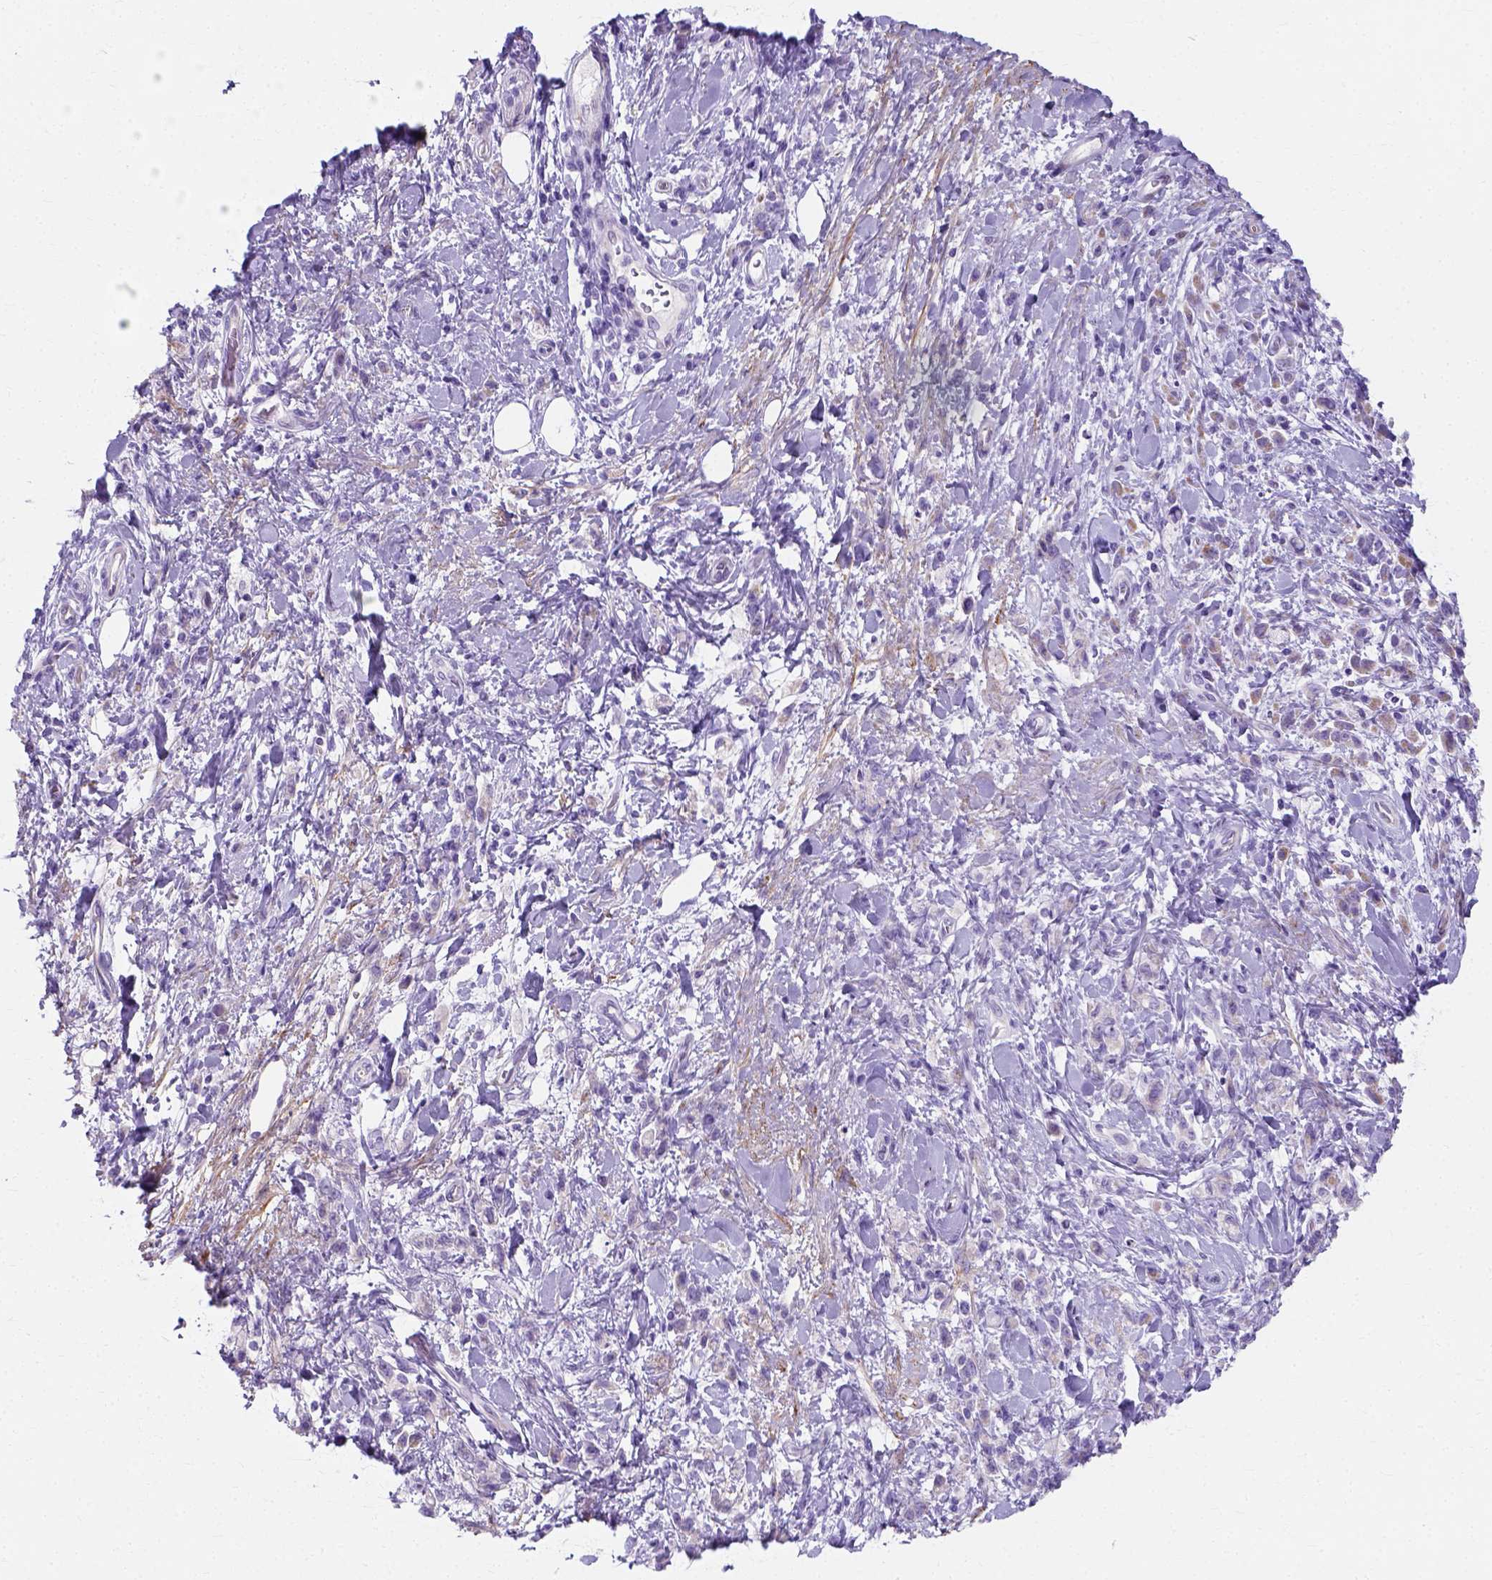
{"staining": {"intensity": "negative", "quantity": "none", "location": "none"}, "tissue": "stomach cancer", "cell_type": "Tumor cells", "image_type": "cancer", "snomed": [{"axis": "morphology", "description": "Adenocarcinoma, NOS"}, {"axis": "topography", "description": "Stomach"}], "caption": "Stomach cancer was stained to show a protein in brown. There is no significant expression in tumor cells. The staining is performed using DAB (3,3'-diaminobenzidine) brown chromogen with nuclei counter-stained in using hematoxylin.", "gene": "MYH15", "patient": {"sex": "male", "age": 77}}